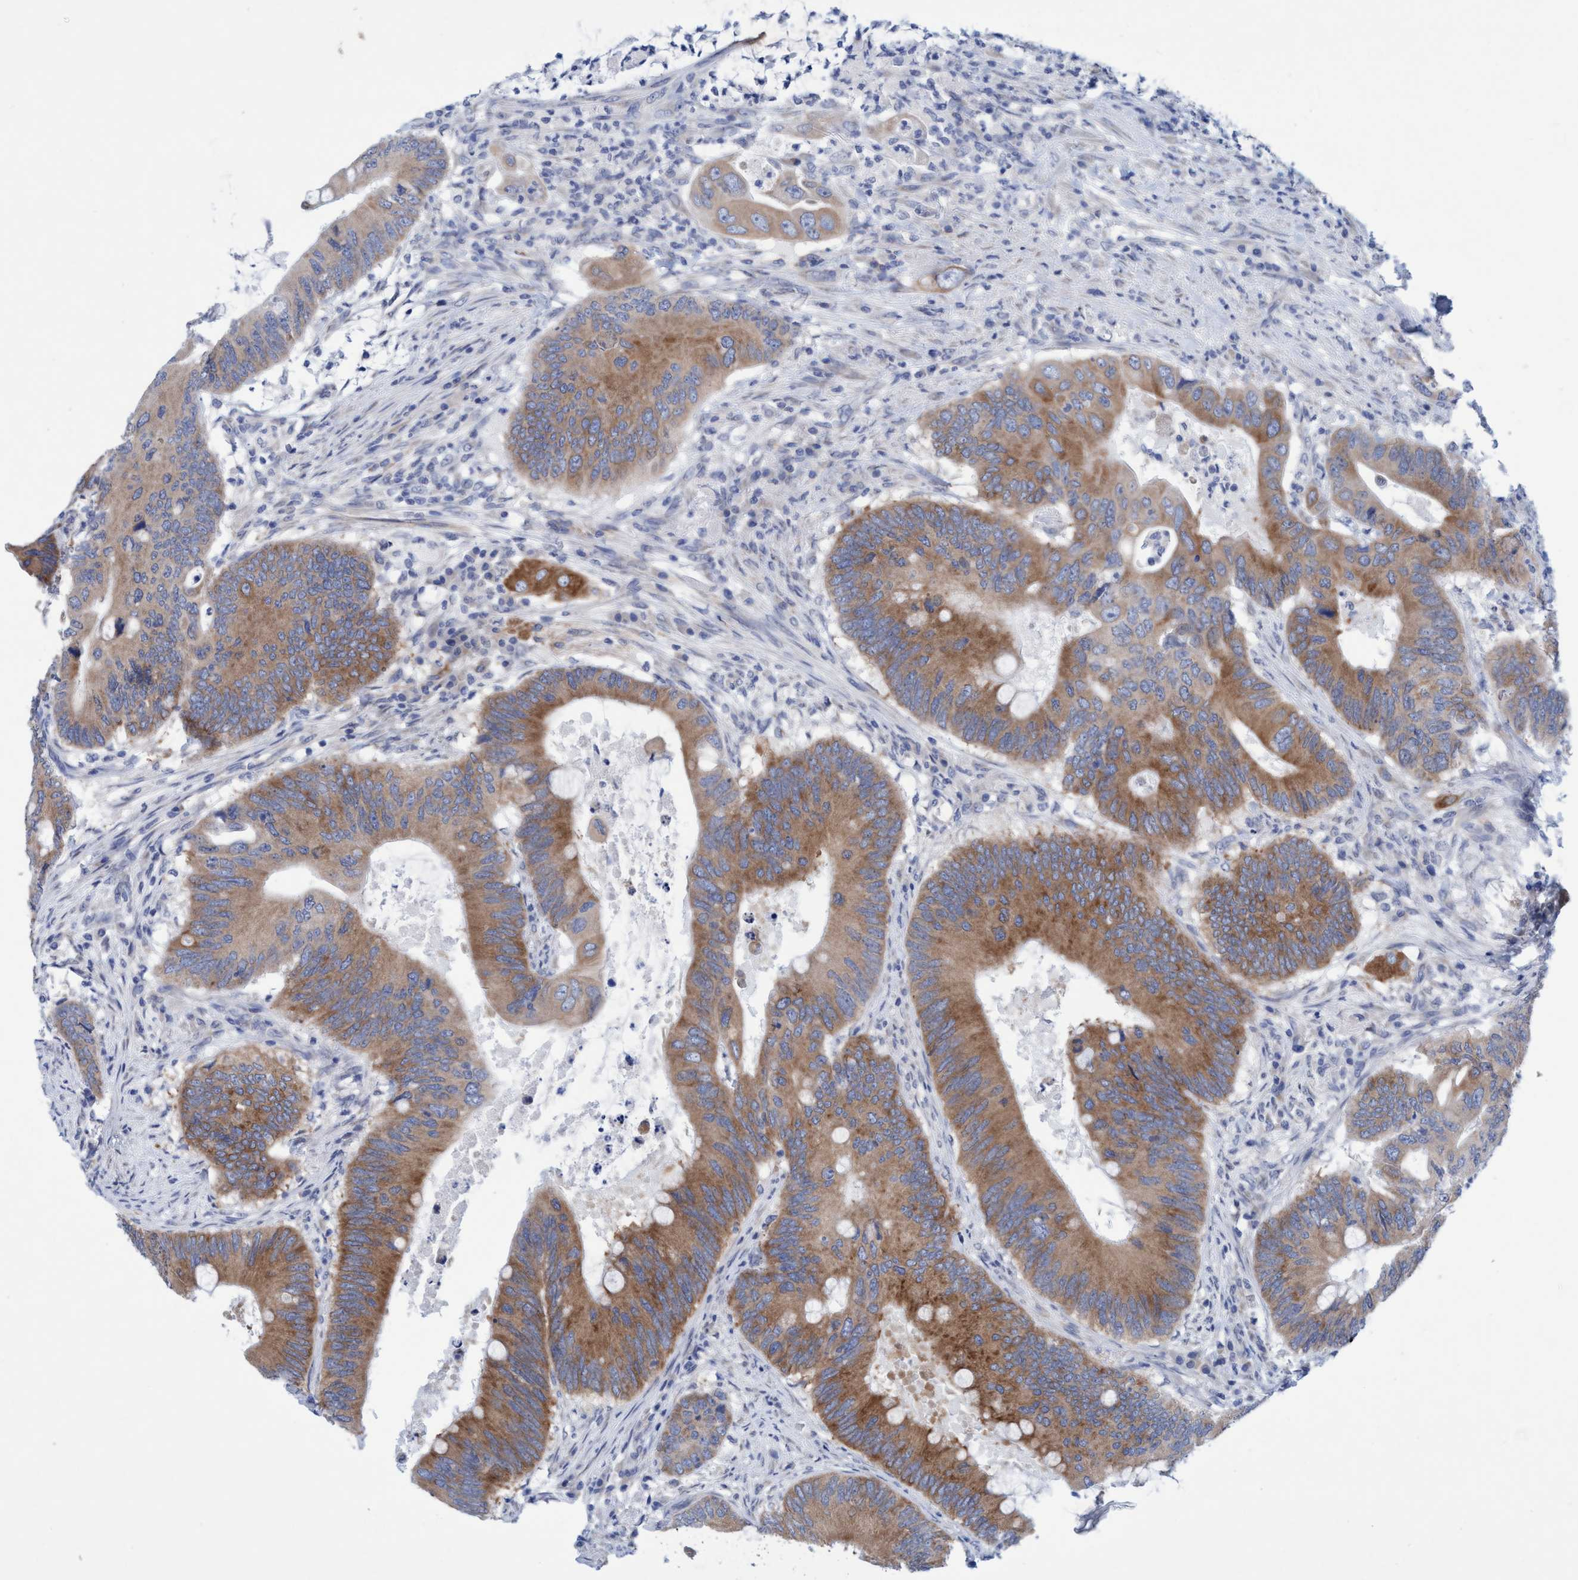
{"staining": {"intensity": "strong", "quantity": ">75%", "location": "cytoplasmic/membranous"}, "tissue": "colorectal cancer", "cell_type": "Tumor cells", "image_type": "cancer", "snomed": [{"axis": "morphology", "description": "Adenocarcinoma, NOS"}, {"axis": "topography", "description": "Colon"}], "caption": "Adenocarcinoma (colorectal) stained for a protein (brown) demonstrates strong cytoplasmic/membranous positive expression in approximately >75% of tumor cells.", "gene": "RSAD1", "patient": {"sex": "male", "age": 71}}